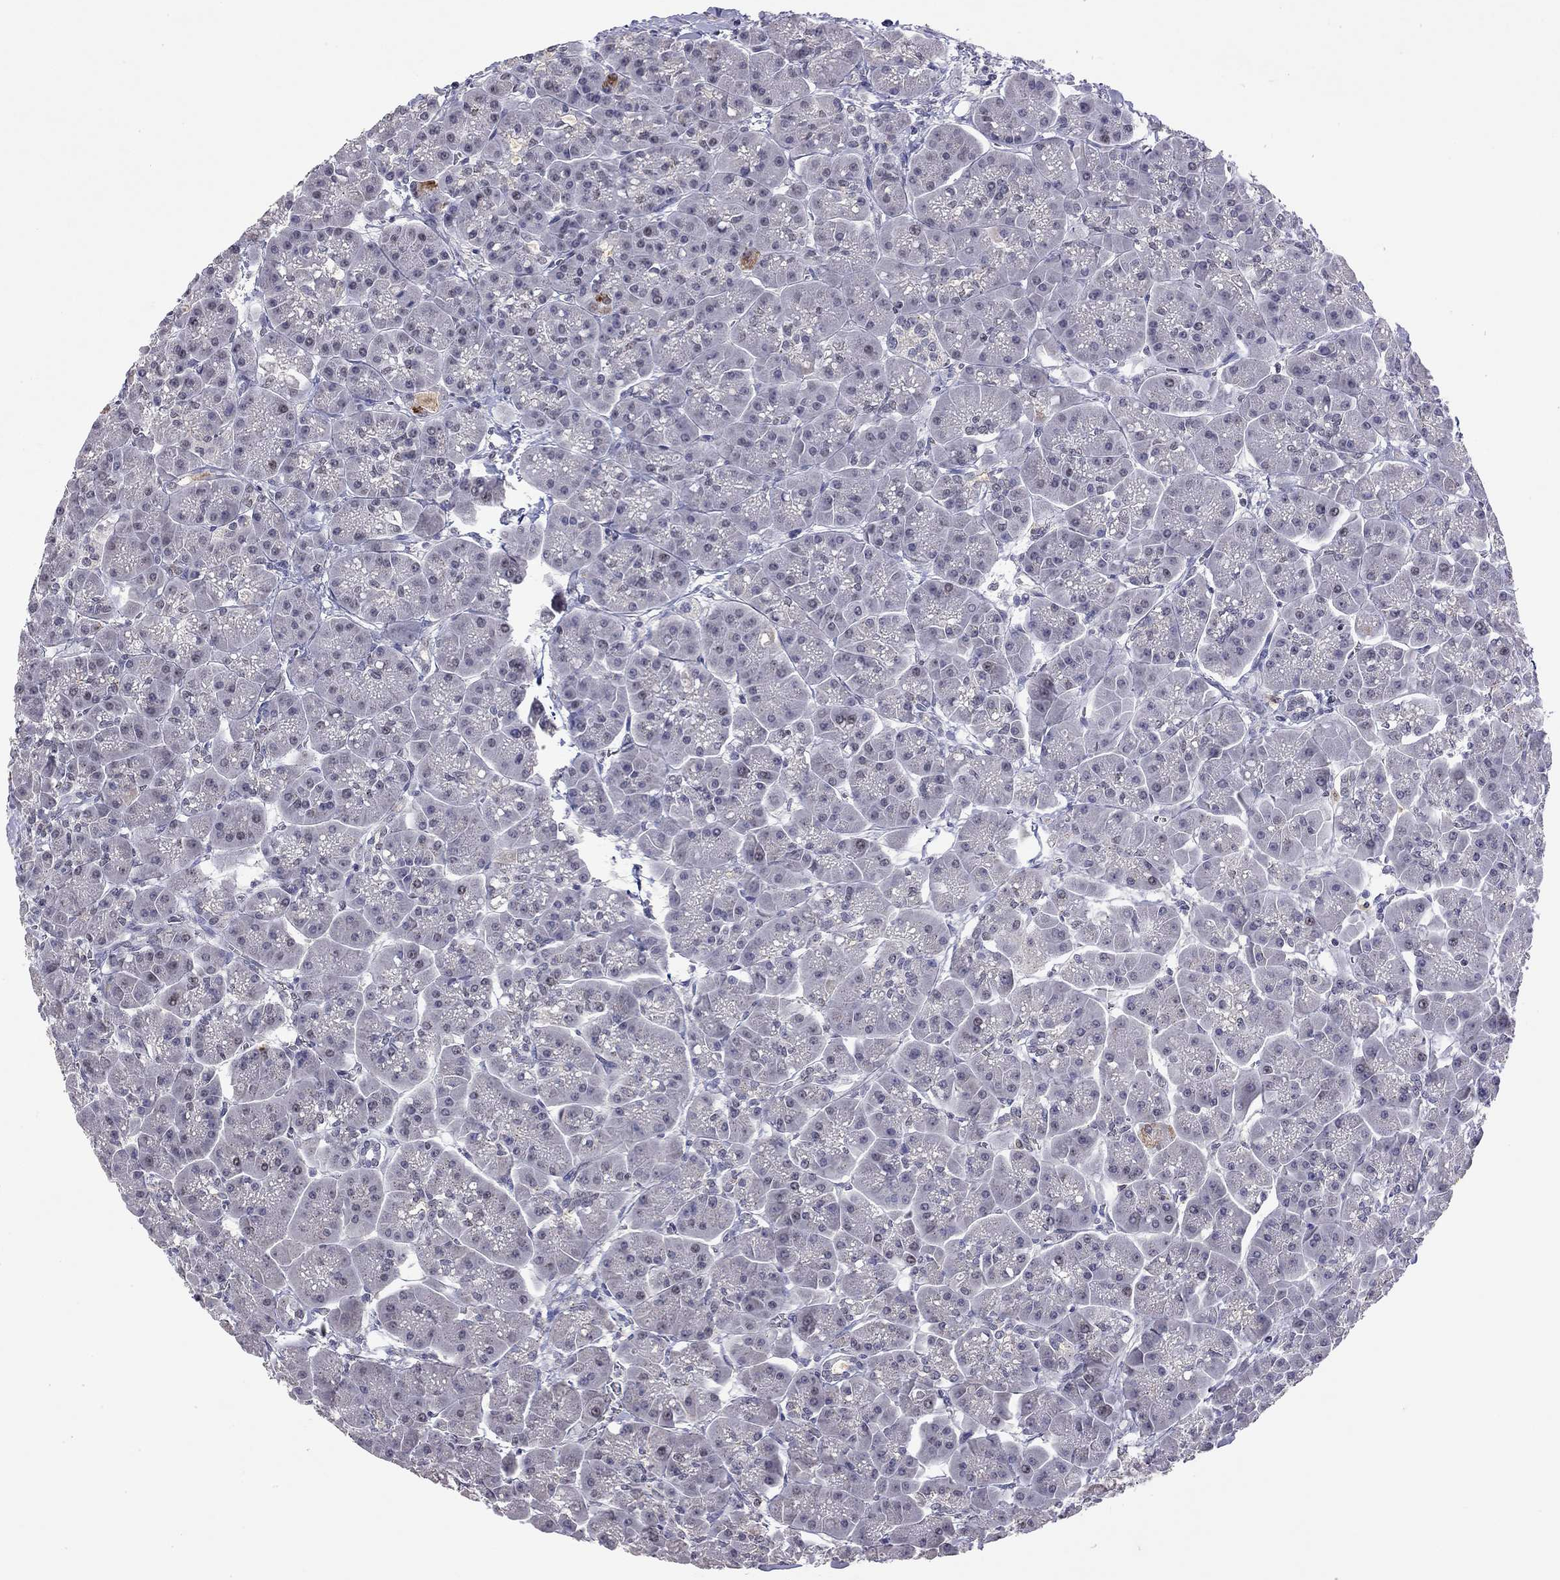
{"staining": {"intensity": "negative", "quantity": "none", "location": "none"}, "tissue": "pancreas", "cell_type": "Exocrine glandular cells", "image_type": "normal", "snomed": [{"axis": "morphology", "description": "Normal tissue, NOS"}, {"axis": "topography", "description": "Pancreas"}], "caption": "Immunohistochemistry micrograph of unremarkable pancreas stained for a protein (brown), which shows no staining in exocrine glandular cells.", "gene": "WNK3", "patient": {"sex": "male", "age": 70}}